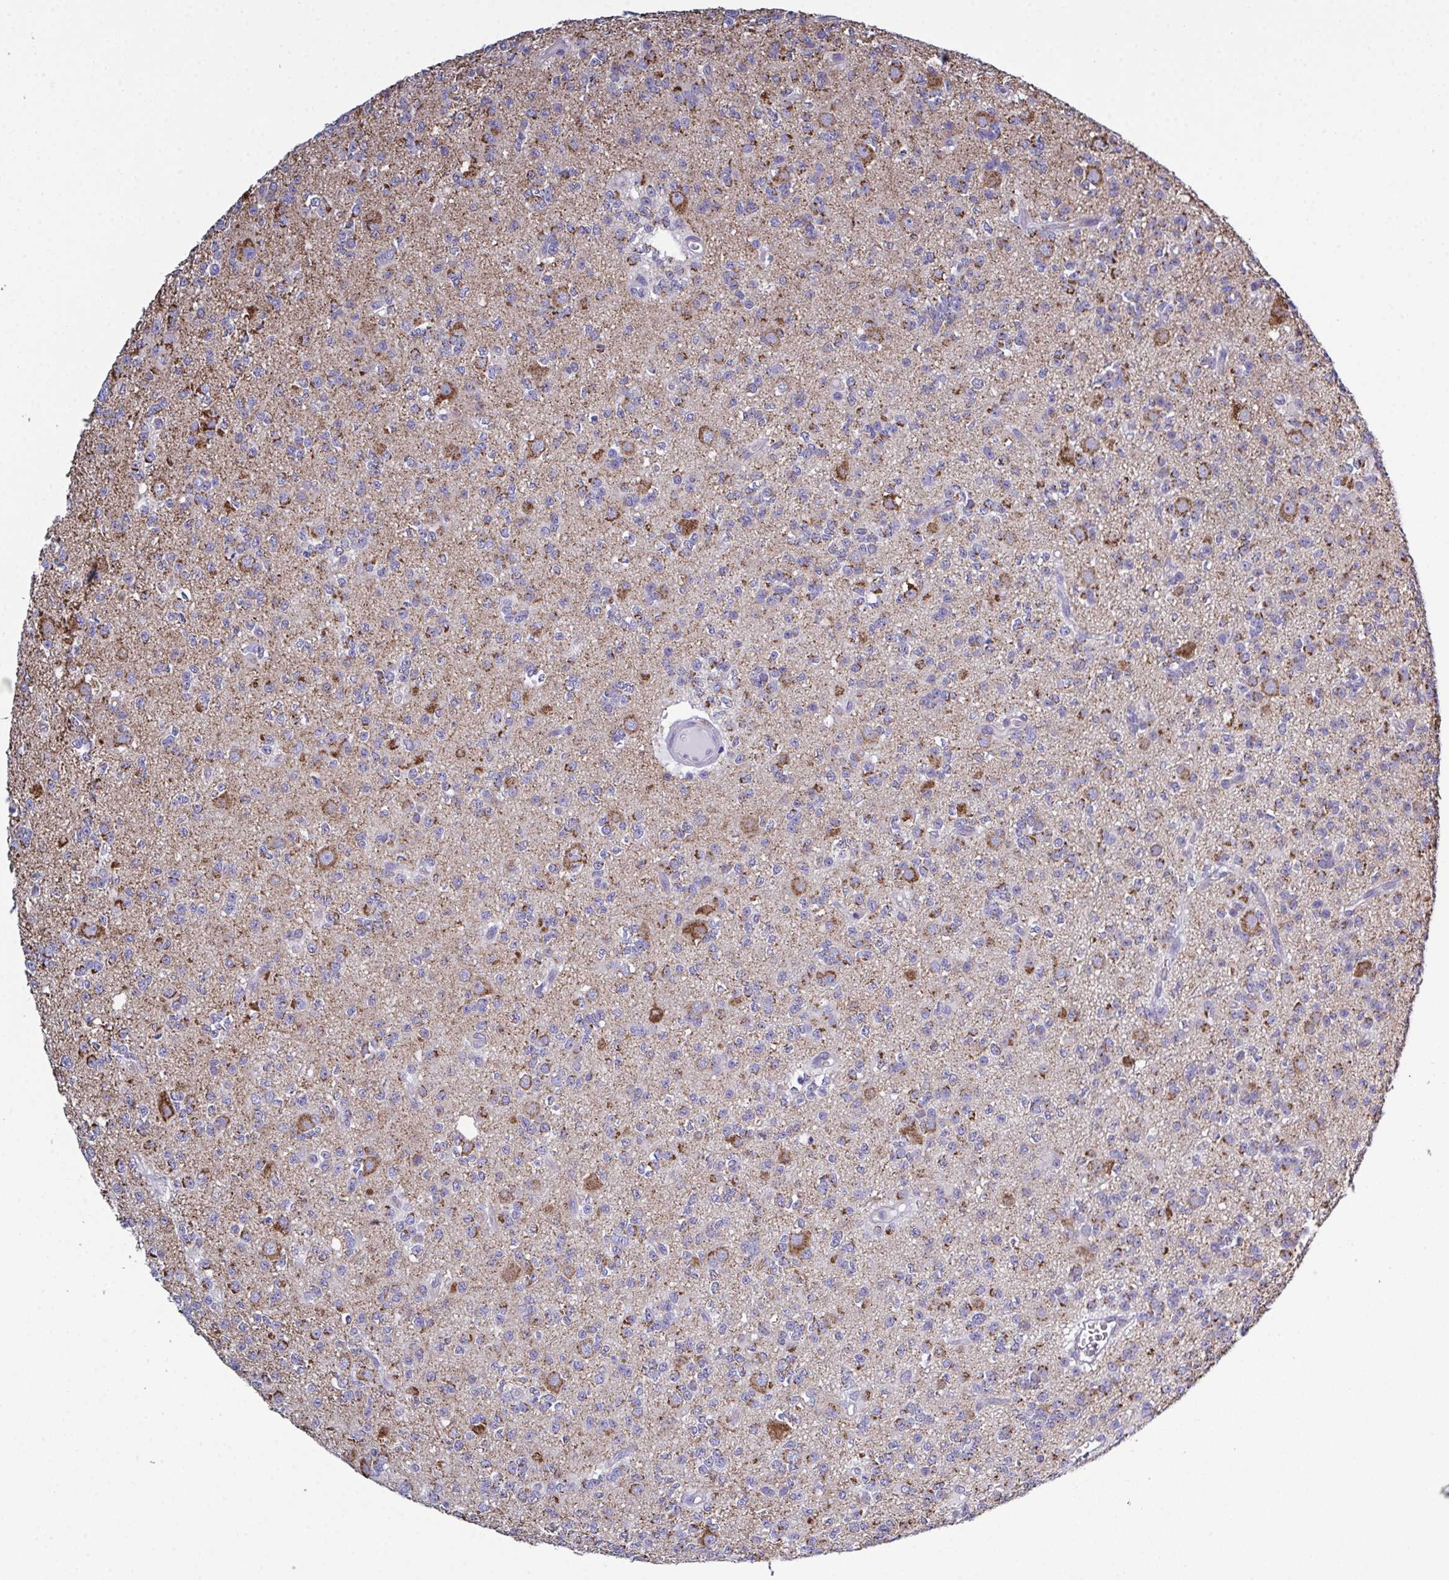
{"staining": {"intensity": "moderate", "quantity": "25%-75%", "location": "cytoplasmic/membranous"}, "tissue": "glioma", "cell_type": "Tumor cells", "image_type": "cancer", "snomed": [{"axis": "morphology", "description": "Glioma, malignant, High grade"}, {"axis": "topography", "description": "Brain"}], "caption": "A histopathology image of human glioma stained for a protein displays moderate cytoplasmic/membranous brown staining in tumor cells. The protein is shown in brown color, while the nuclei are stained blue.", "gene": "CSDE1", "patient": {"sex": "male", "age": 36}}